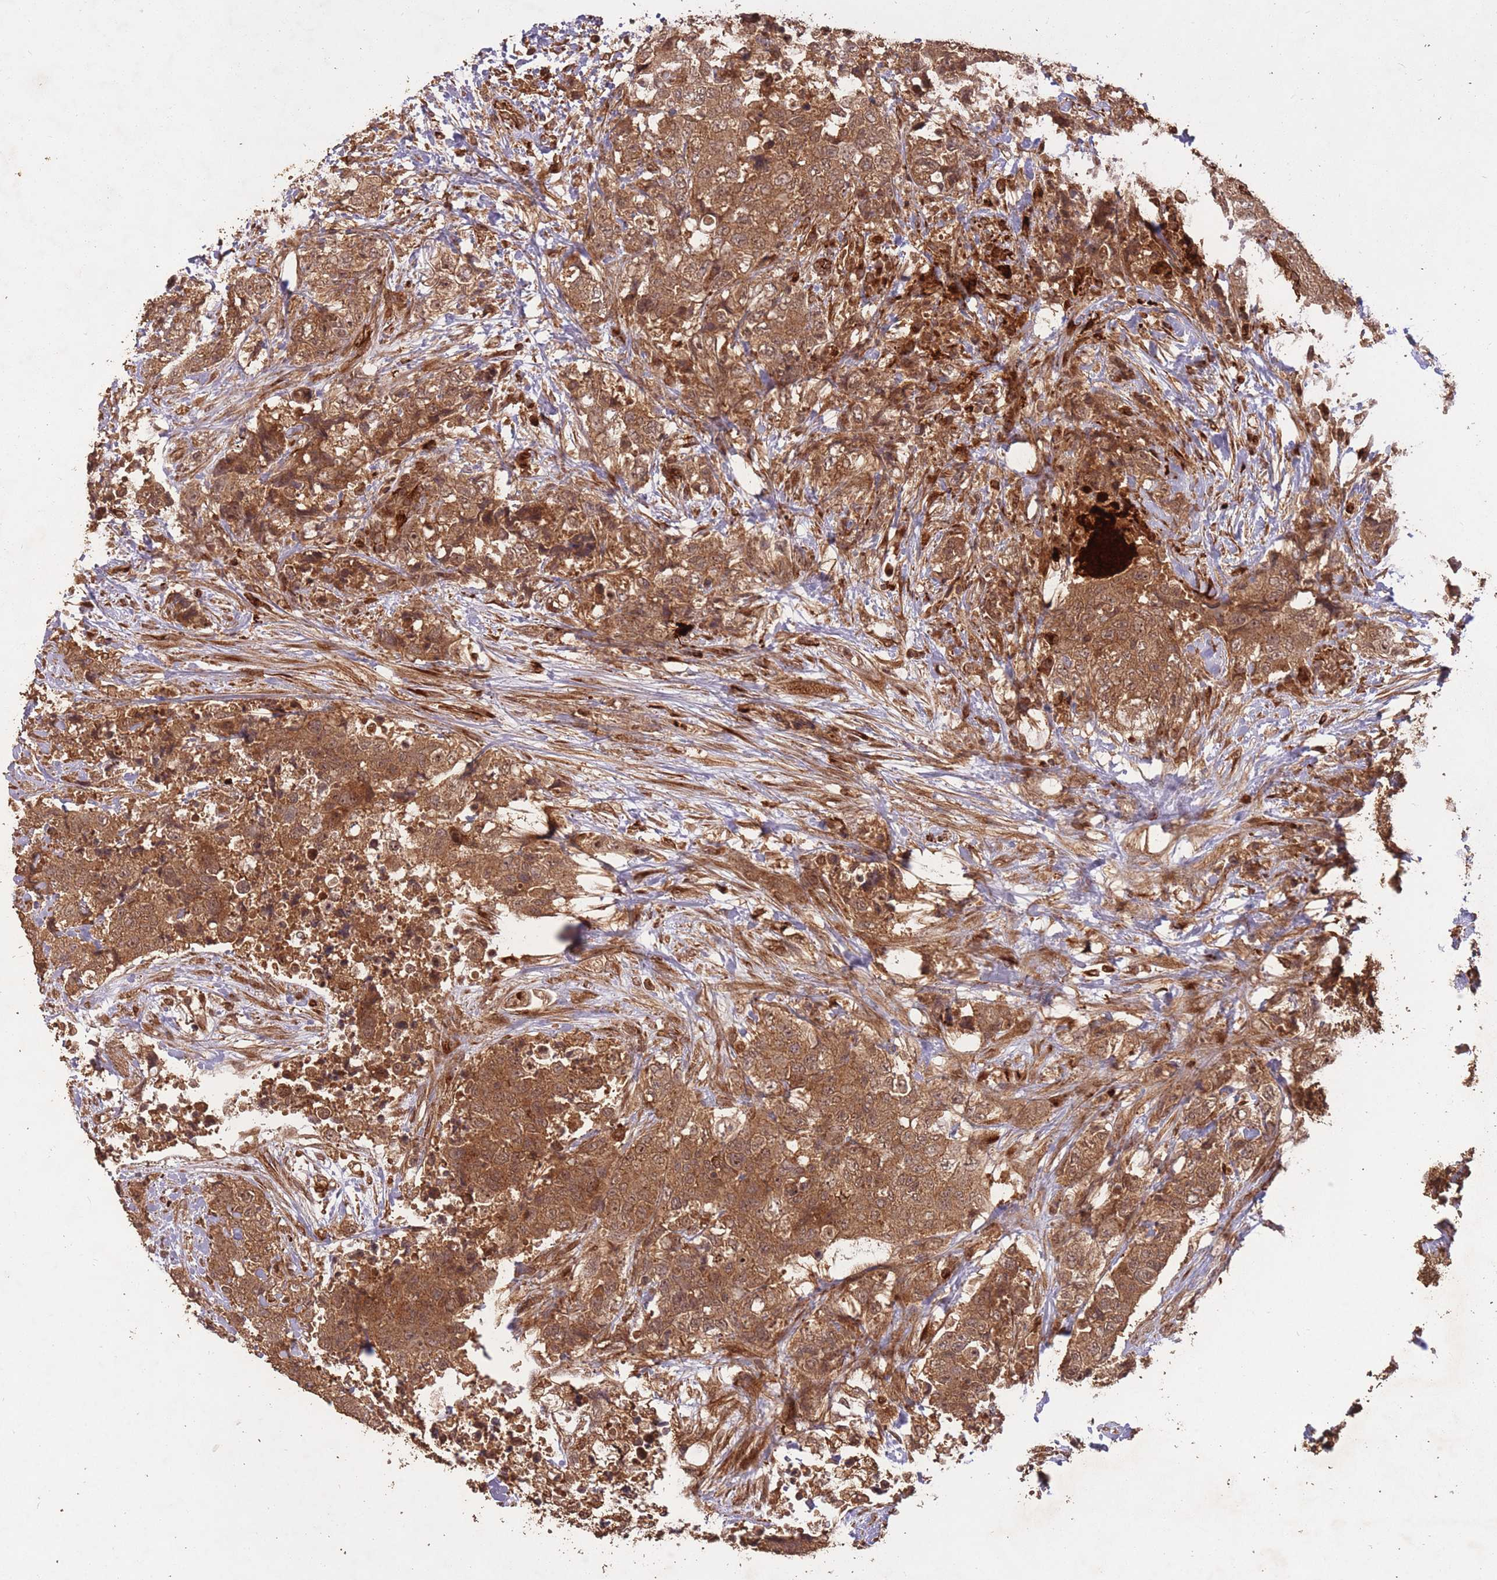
{"staining": {"intensity": "strong", "quantity": ">75%", "location": "cytoplasmic/membranous,nuclear"}, "tissue": "urothelial cancer", "cell_type": "Tumor cells", "image_type": "cancer", "snomed": [{"axis": "morphology", "description": "Urothelial carcinoma, High grade"}, {"axis": "topography", "description": "Urinary bladder"}], "caption": "Human high-grade urothelial carcinoma stained for a protein (brown) reveals strong cytoplasmic/membranous and nuclear positive positivity in approximately >75% of tumor cells.", "gene": "ERBB3", "patient": {"sex": "female", "age": 78}}